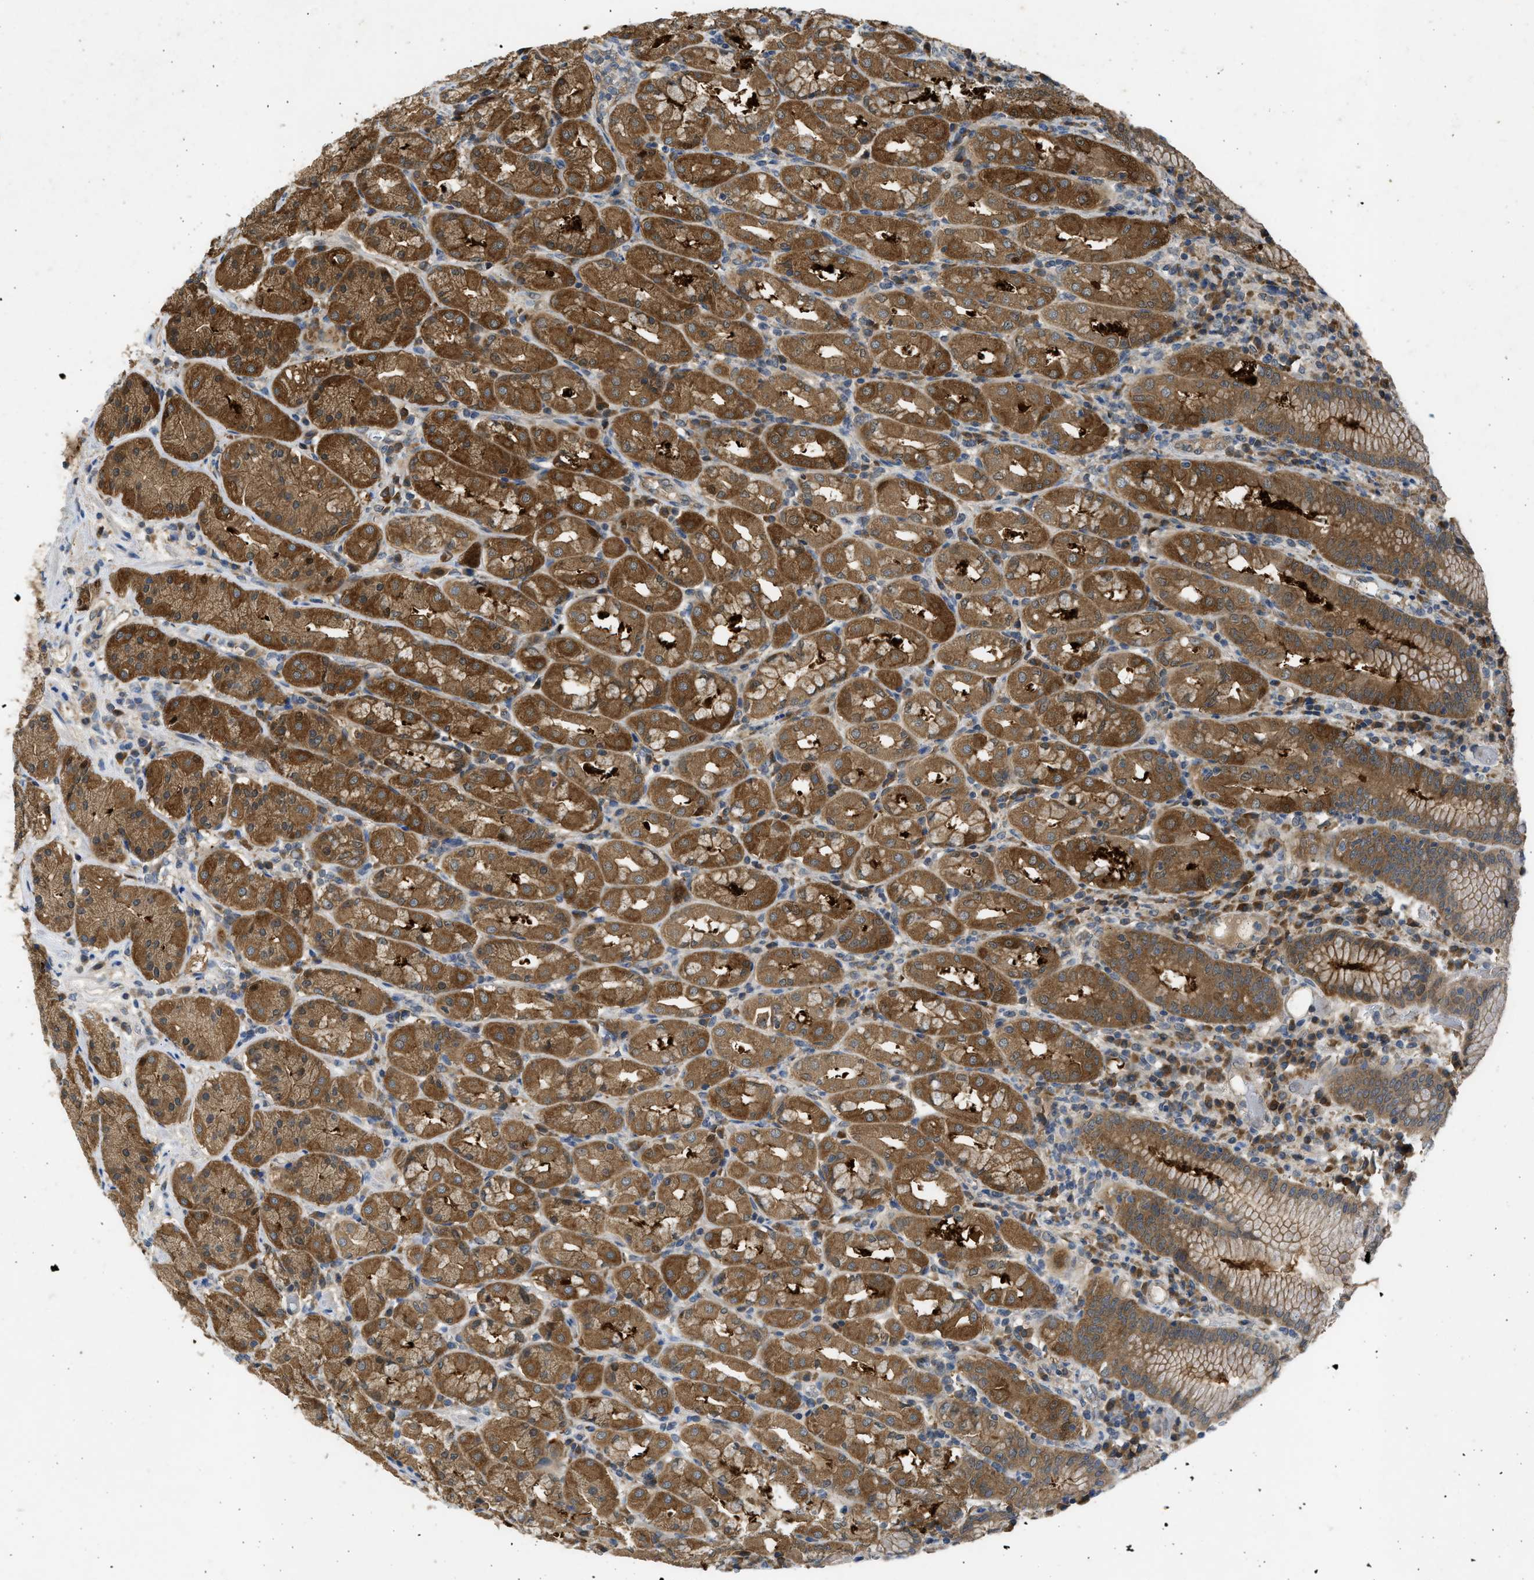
{"staining": {"intensity": "strong", "quantity": ">75%", "location": "cytoplasmic/membranous"}, "tissue": "stomach", "cell_type": "Glandular cells", "image_type": "normal", "snomed": [{"axis": "morphology", "description": "Normal tissue, NOS"}, {"axis": "topography", "description": "Stomach"}, {"axis": "topography", "description": "Stomach, lower"}], "caption": "This histopathology image exhibits IHC staining of benign stomach, with high strong cytoplasmic/membranous expression in approximately >75% of glandular cells.", "gene": "MAPK7", "patient": {"sex": "female", "age": 56}}